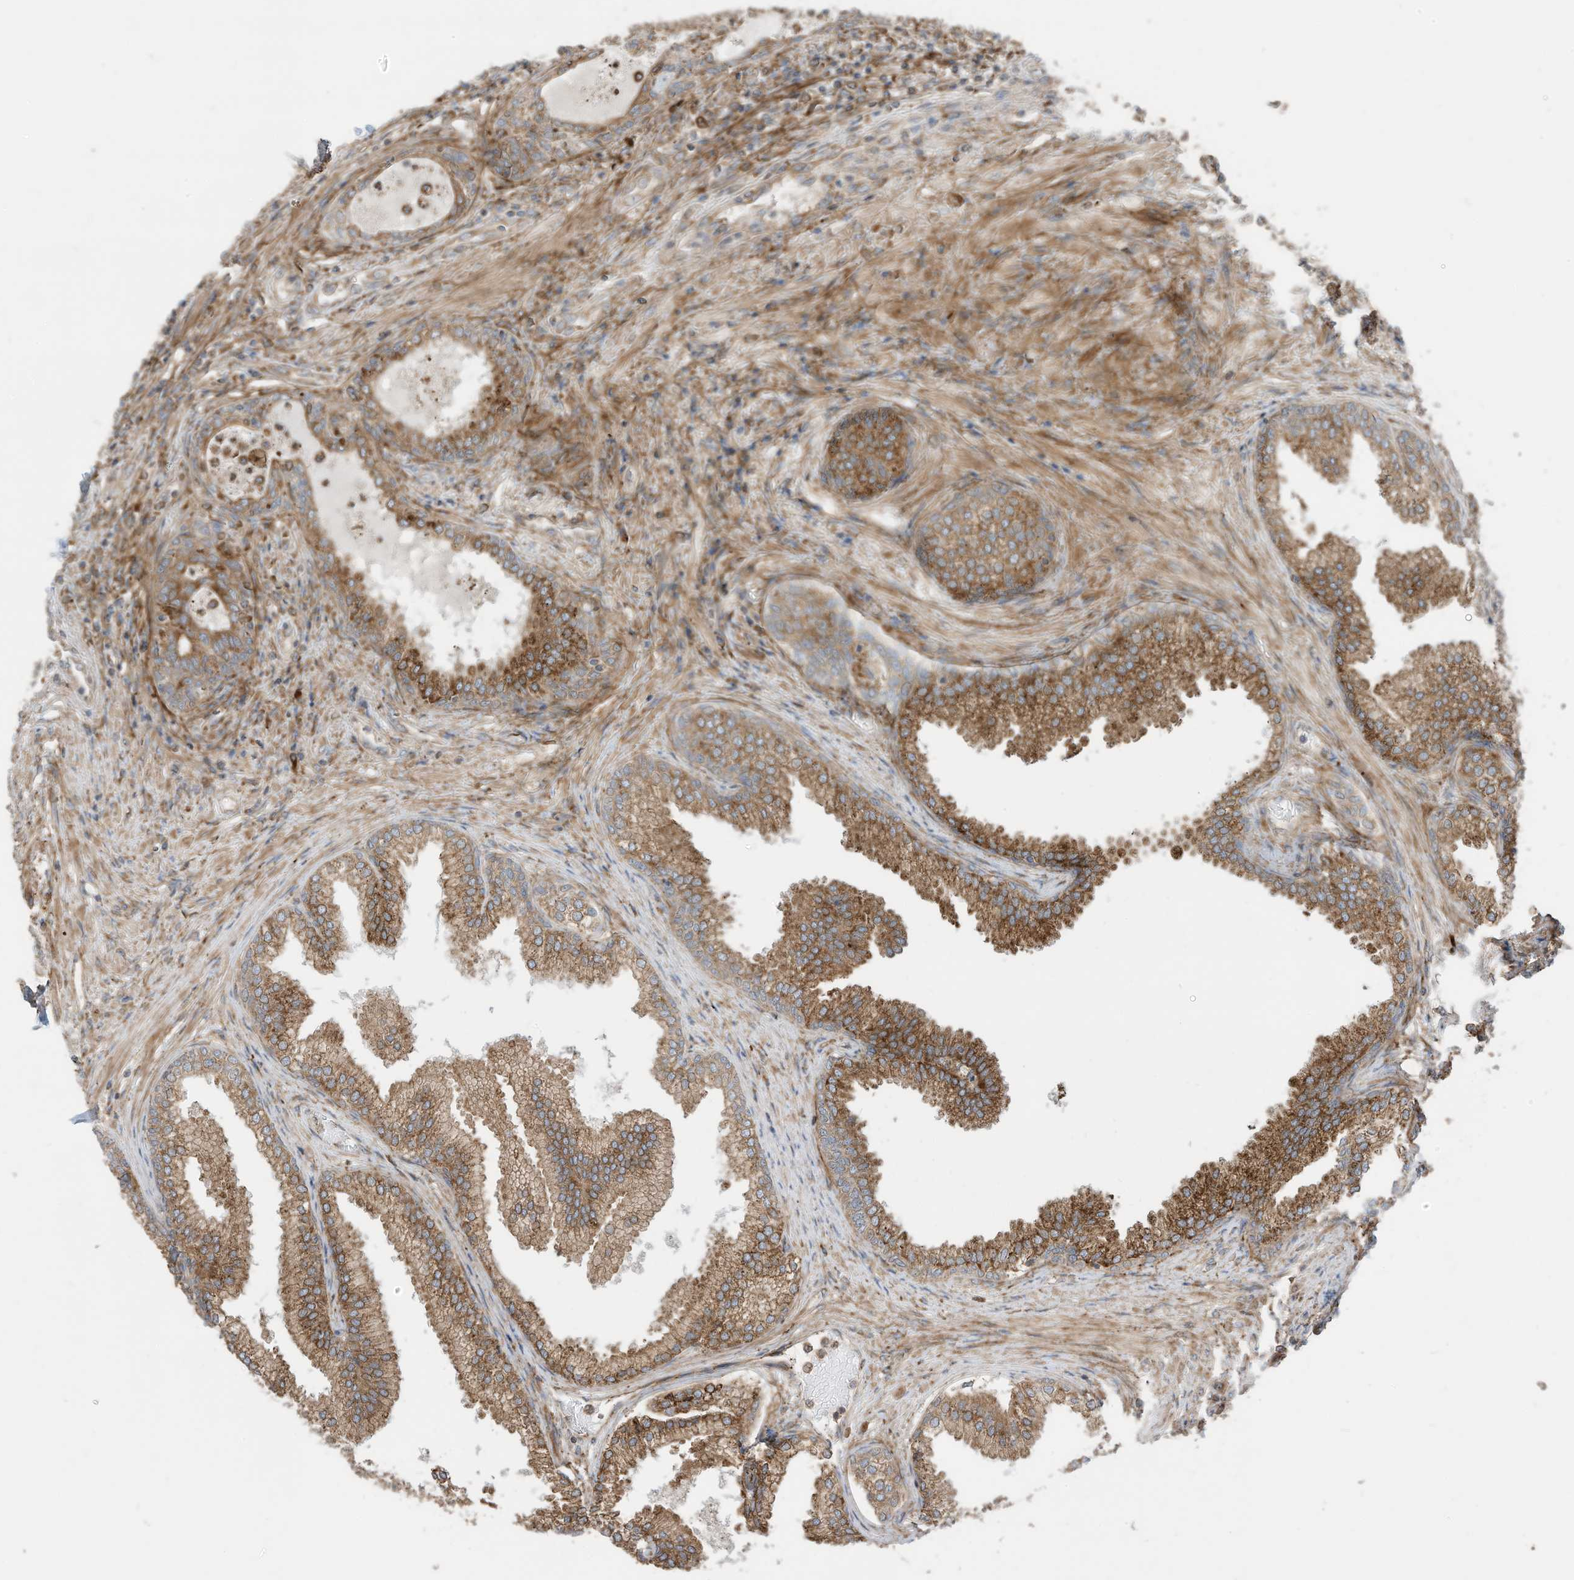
{"staining": {"intensity": "strong", "quantity": ">75%", "location": "cytoplasmic/membranous"}, "tissue": "prostate", "cell_type": "Glandular cells", "image_type": "normal", "snomed": [{"axis": "morphology", "description": "Normal tissue, NOS"}, {"axis": "topography", "description": "Prostate"}], "caption": "Protein staining demonstrates strong cytoplasmic/membranous positivity in about >75% of glandular cells in normal prostate.", "gene": "TRNAU1AP", "patient": {"sex": "male", "age": 76}}